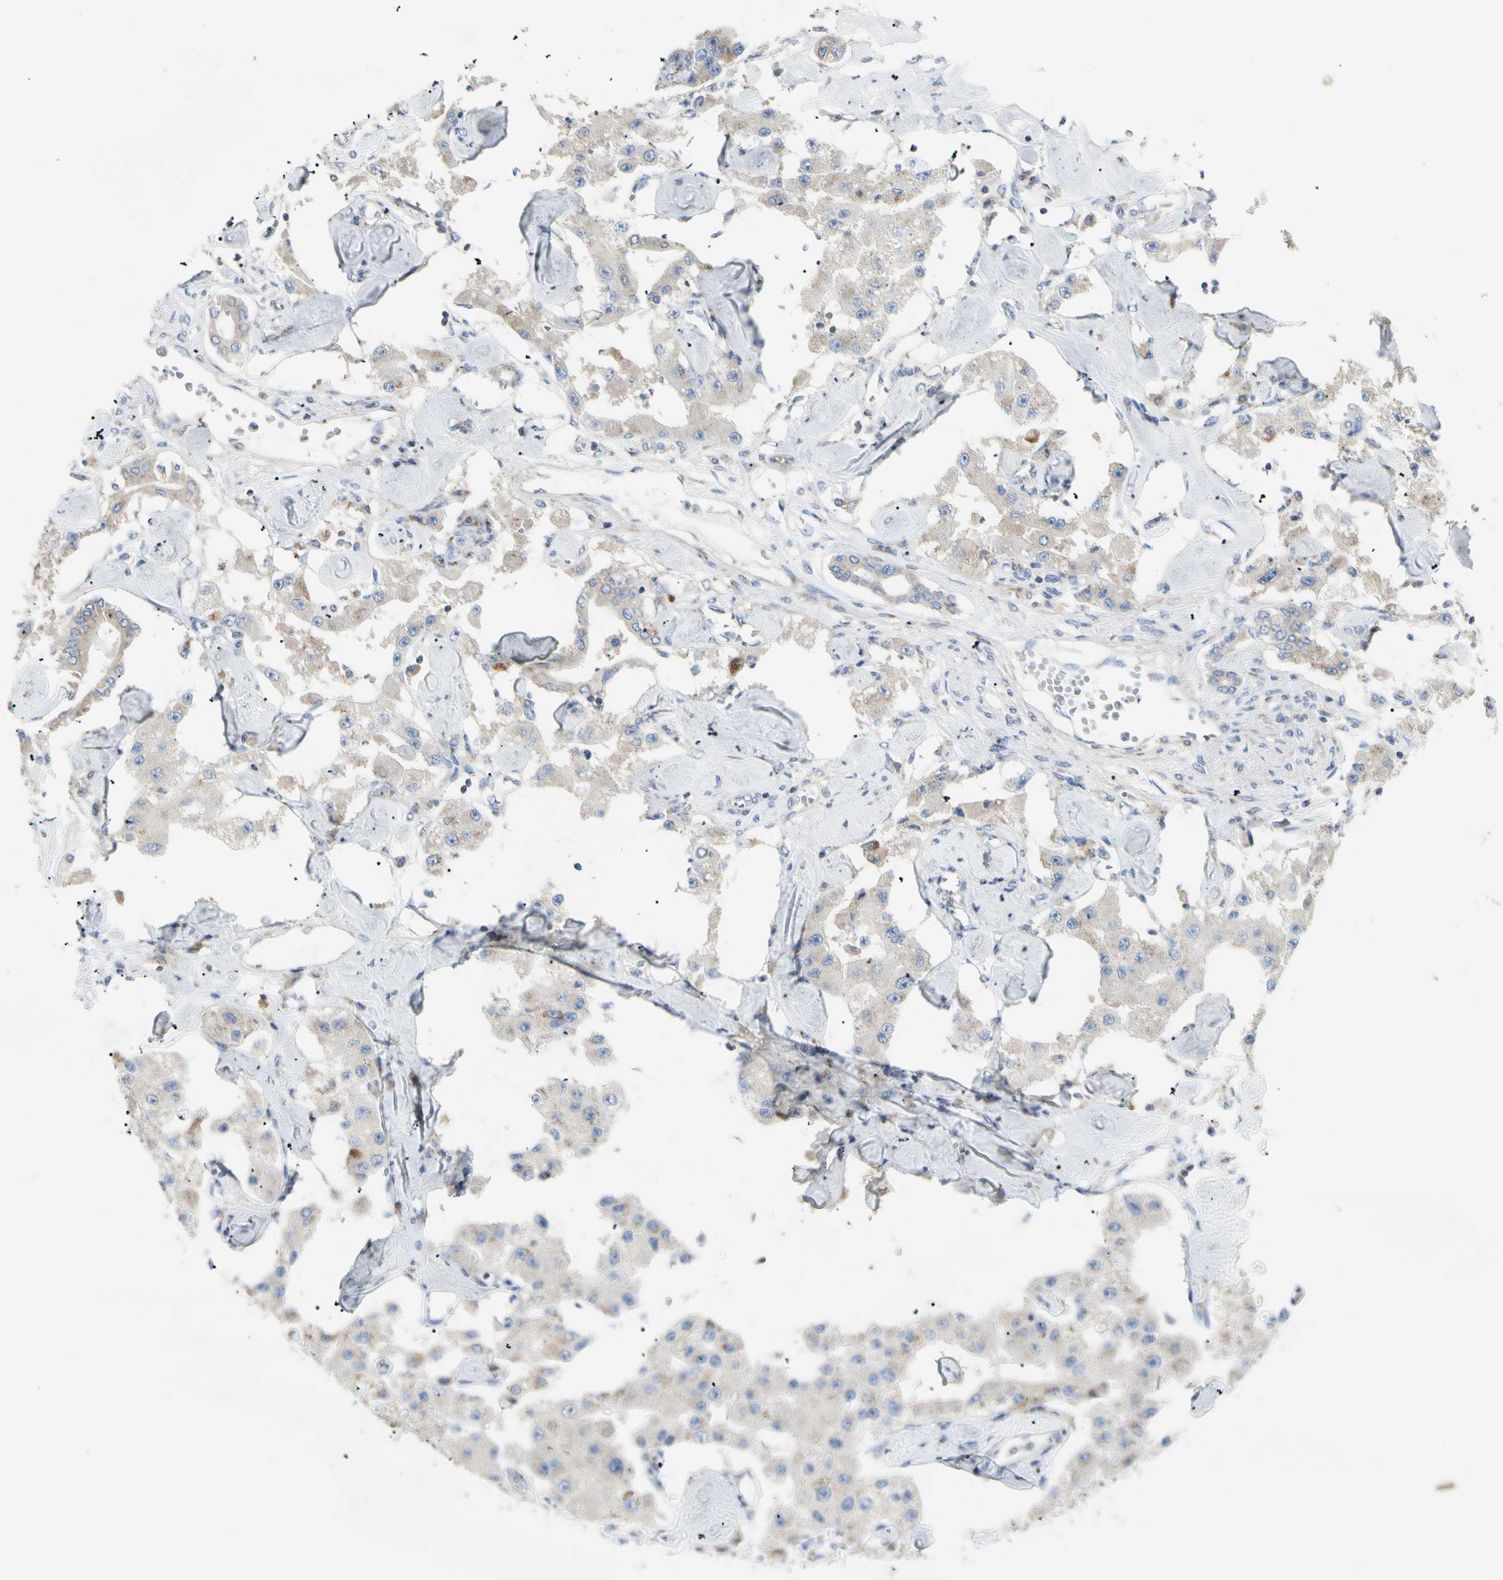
{"staining": {"intensity": "weak", "quantity": ">75%", "location": "cytoplasmic/membranous"}, "tissue": "carcinoid", "cell_type": "Tumor cells", "image_type": "cancer", "snomed": [{"axis": "morphology", "description": "Carcinoid, malignant, NOS"}, {"axis": "topography", "description": "Pancreas"}], "caption": "Human carcinoid stained for a protein (brown) demonstrates weak cytoplasmic/membranous positive expression in about >75% of tumor cells.", "gene": "B4GALT3", "patient": {"sex": "male", "age": 41}}